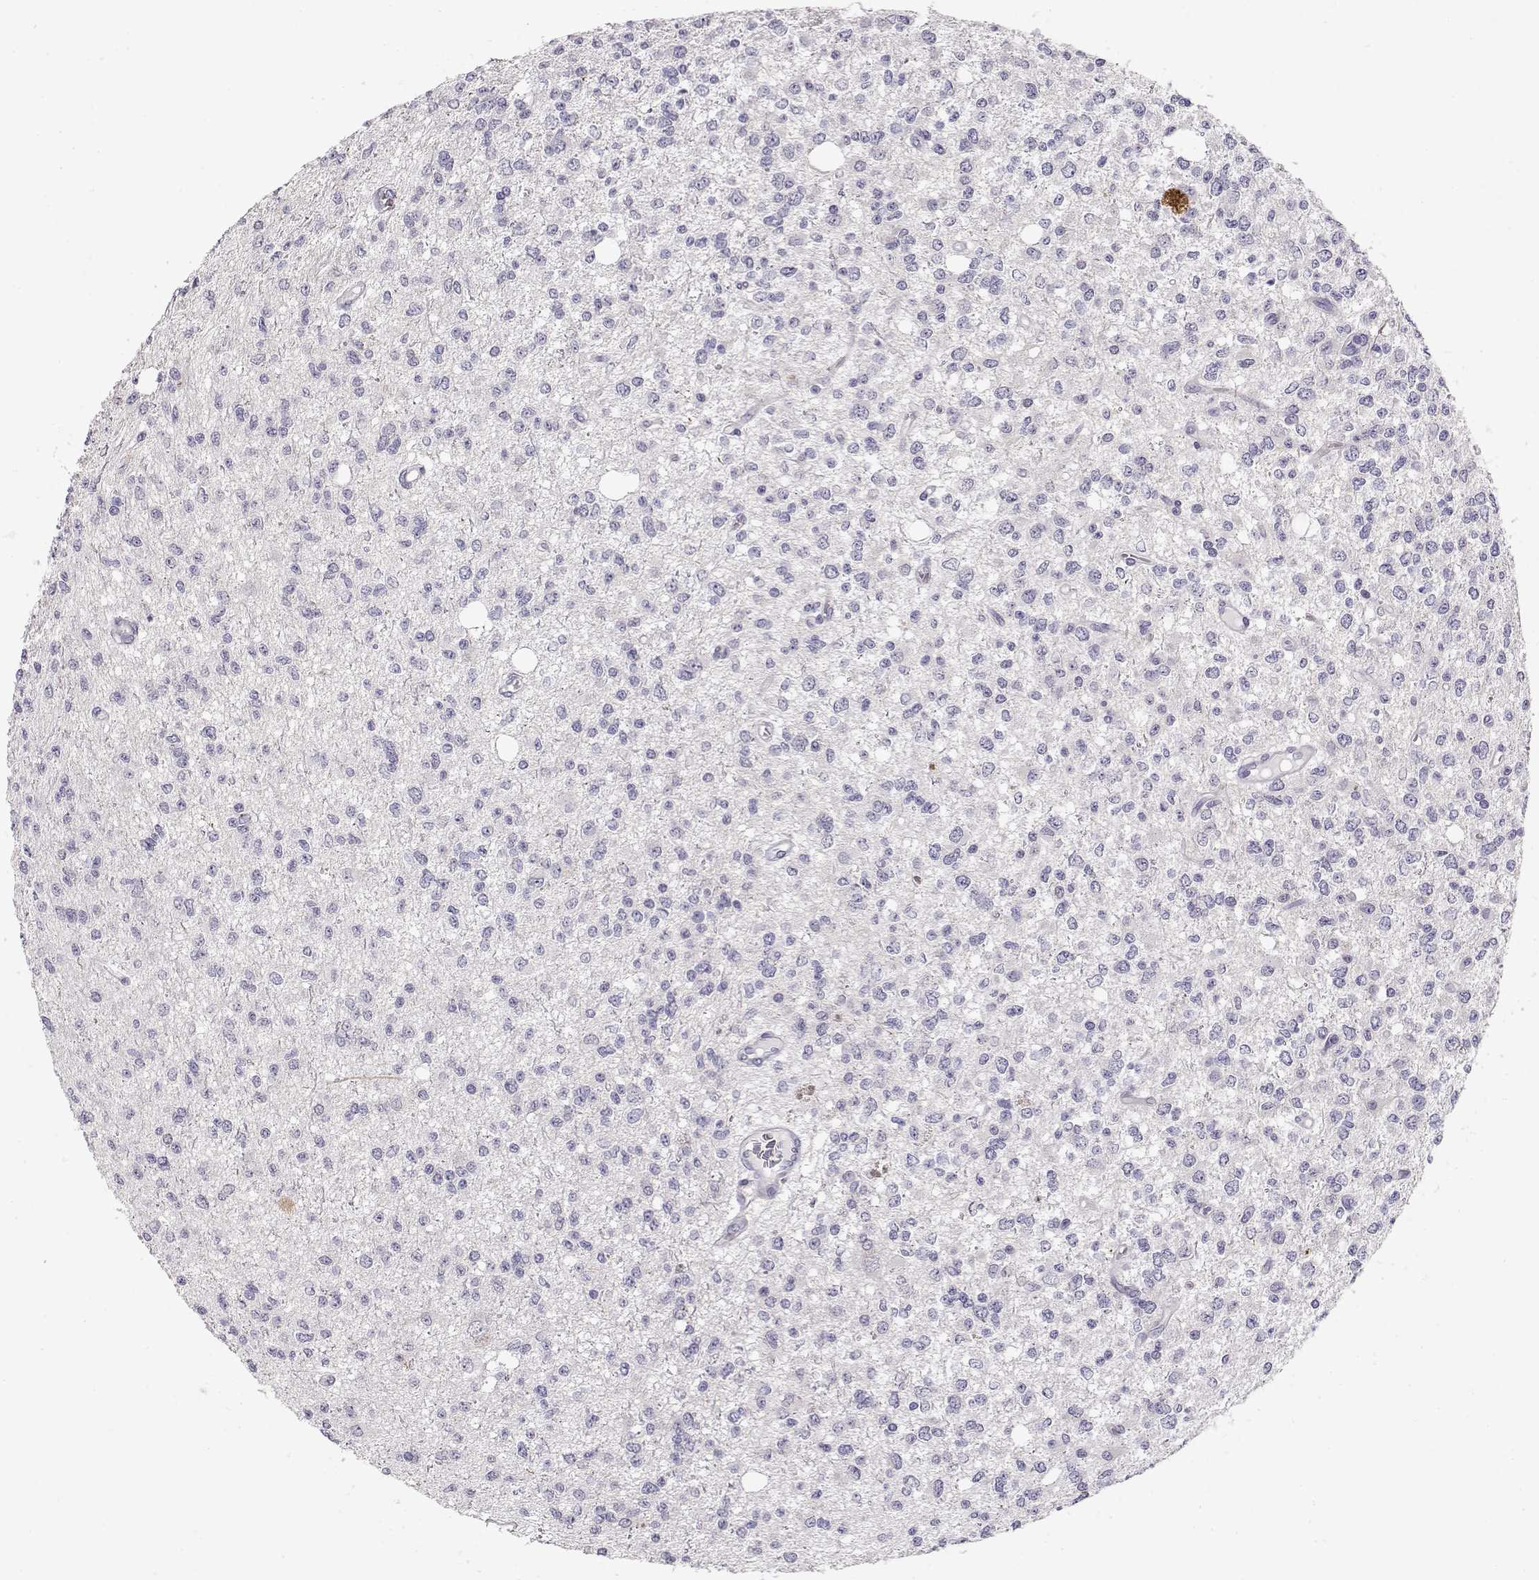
{"staining": {"intensity": "negative", "quantity": "none", "location": "none"}, "tissue": "glioma", "cell_type": "Tumor cells", "image_type": "cancer", "snomed": [{"axis": "morphology", "description": "Glioma, malignant, Low grade"}, {"axis": "topography", "description": "Brain"}], "caption": "Low-grade glioma (malignant) stained for a protein using immunohistochemistry displays no staining tumor cells.", "gene": "TTC26", "patient": {"sex": "male", "age": 67}}